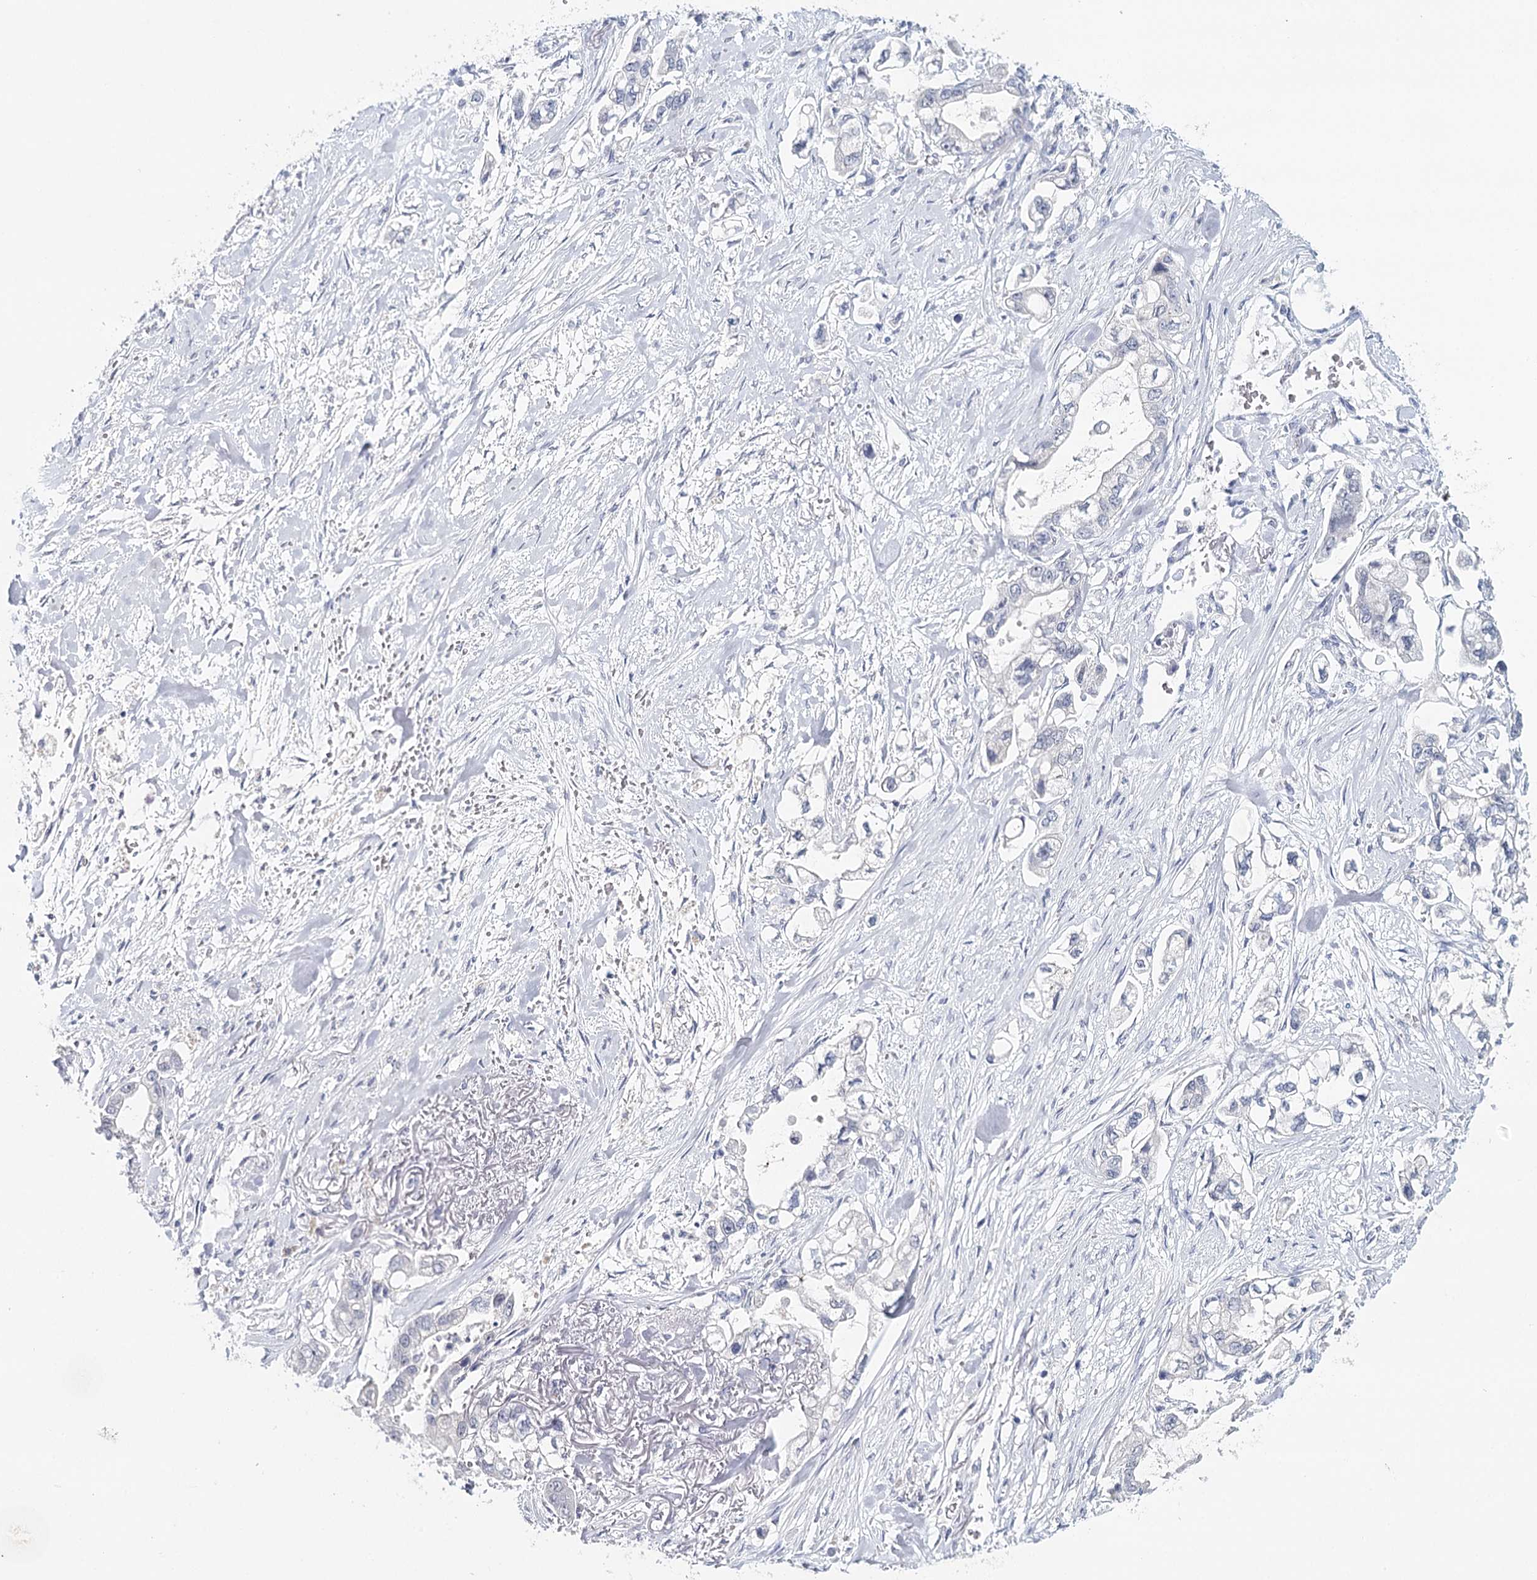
{"staining": {"intensity": "negative", "quantity": "none", "location": "none"}, "tissue": "stomach cancer", "cell_type": "Tumor cells", "image_type": "cancer", "snomed": [{"axis": "morphology", "description": "Adenocarcinoma, NOS"}, {"axis": "topography", "description": "Stomach"}], "caption": "Histopathology image shows no significant protein positivity in tumor cells of stomach cancer. (DAB immunohistochemistry with hematoxylin counter stain).", "gene": "HSPA4L", "patient": {"sex": "male", "age": 62}}